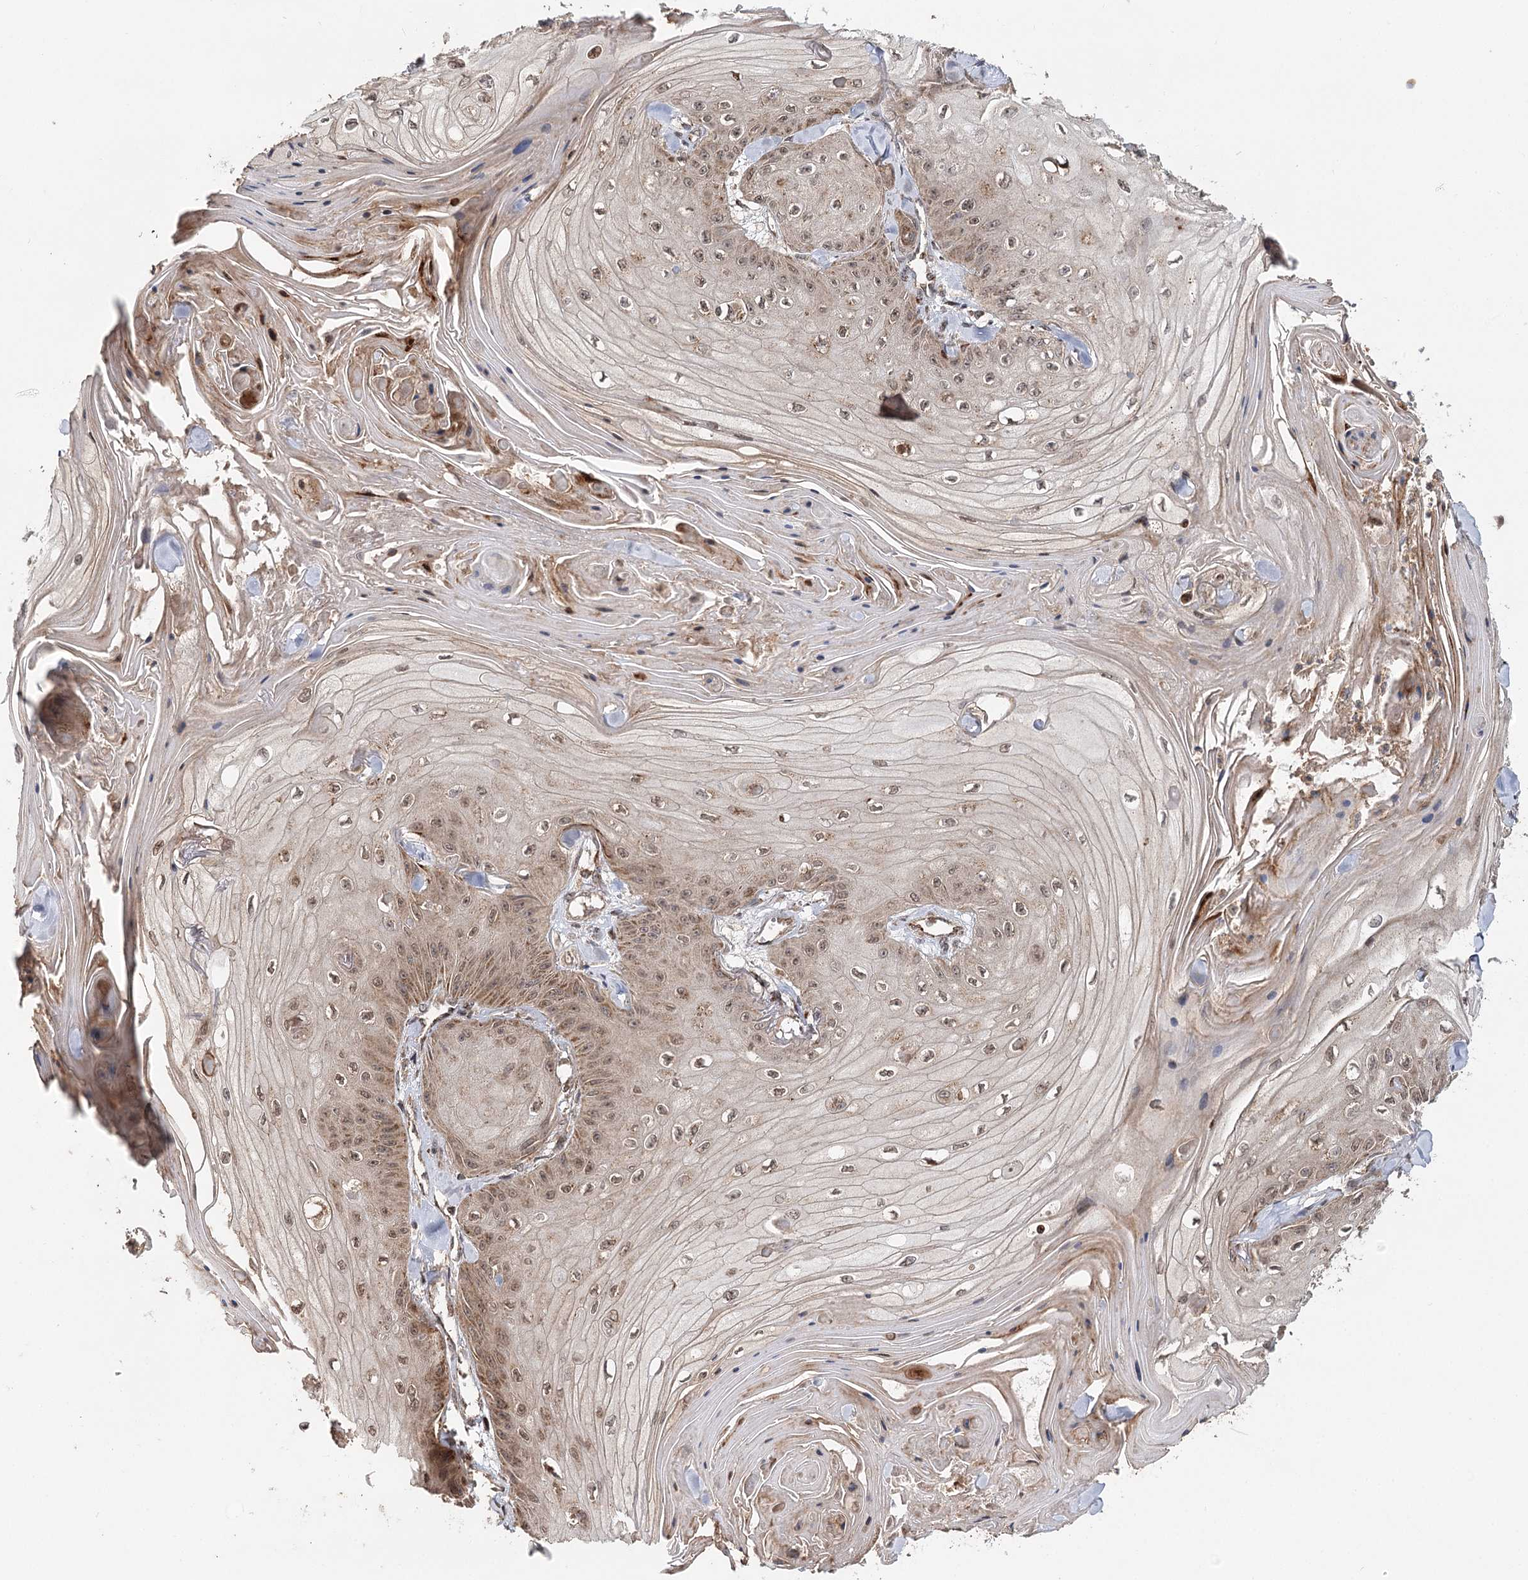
{"staining": {"intensity": "moderate", "quantity": ">75%", "location": "cytoplasmic/membranous,nuclear"}, "tissue": "skin cancer", "cell_type": "Tumor cells", "image_type": "cancer", "snomed": [{"axis": "morphology", "description": "Squamous cell carcinoma, NOS"}, {"axis": "topography", "description": "Skin"}], "caption": "Immunohistochemical staining of skin squamous cell carcinoma displays medium levels of moderate cytoplasmic/membranous and nuclear expression in about >75% of tumor cells.", "gene": "ZNRF3", "patient": {"sex": "male", "age": 74}}